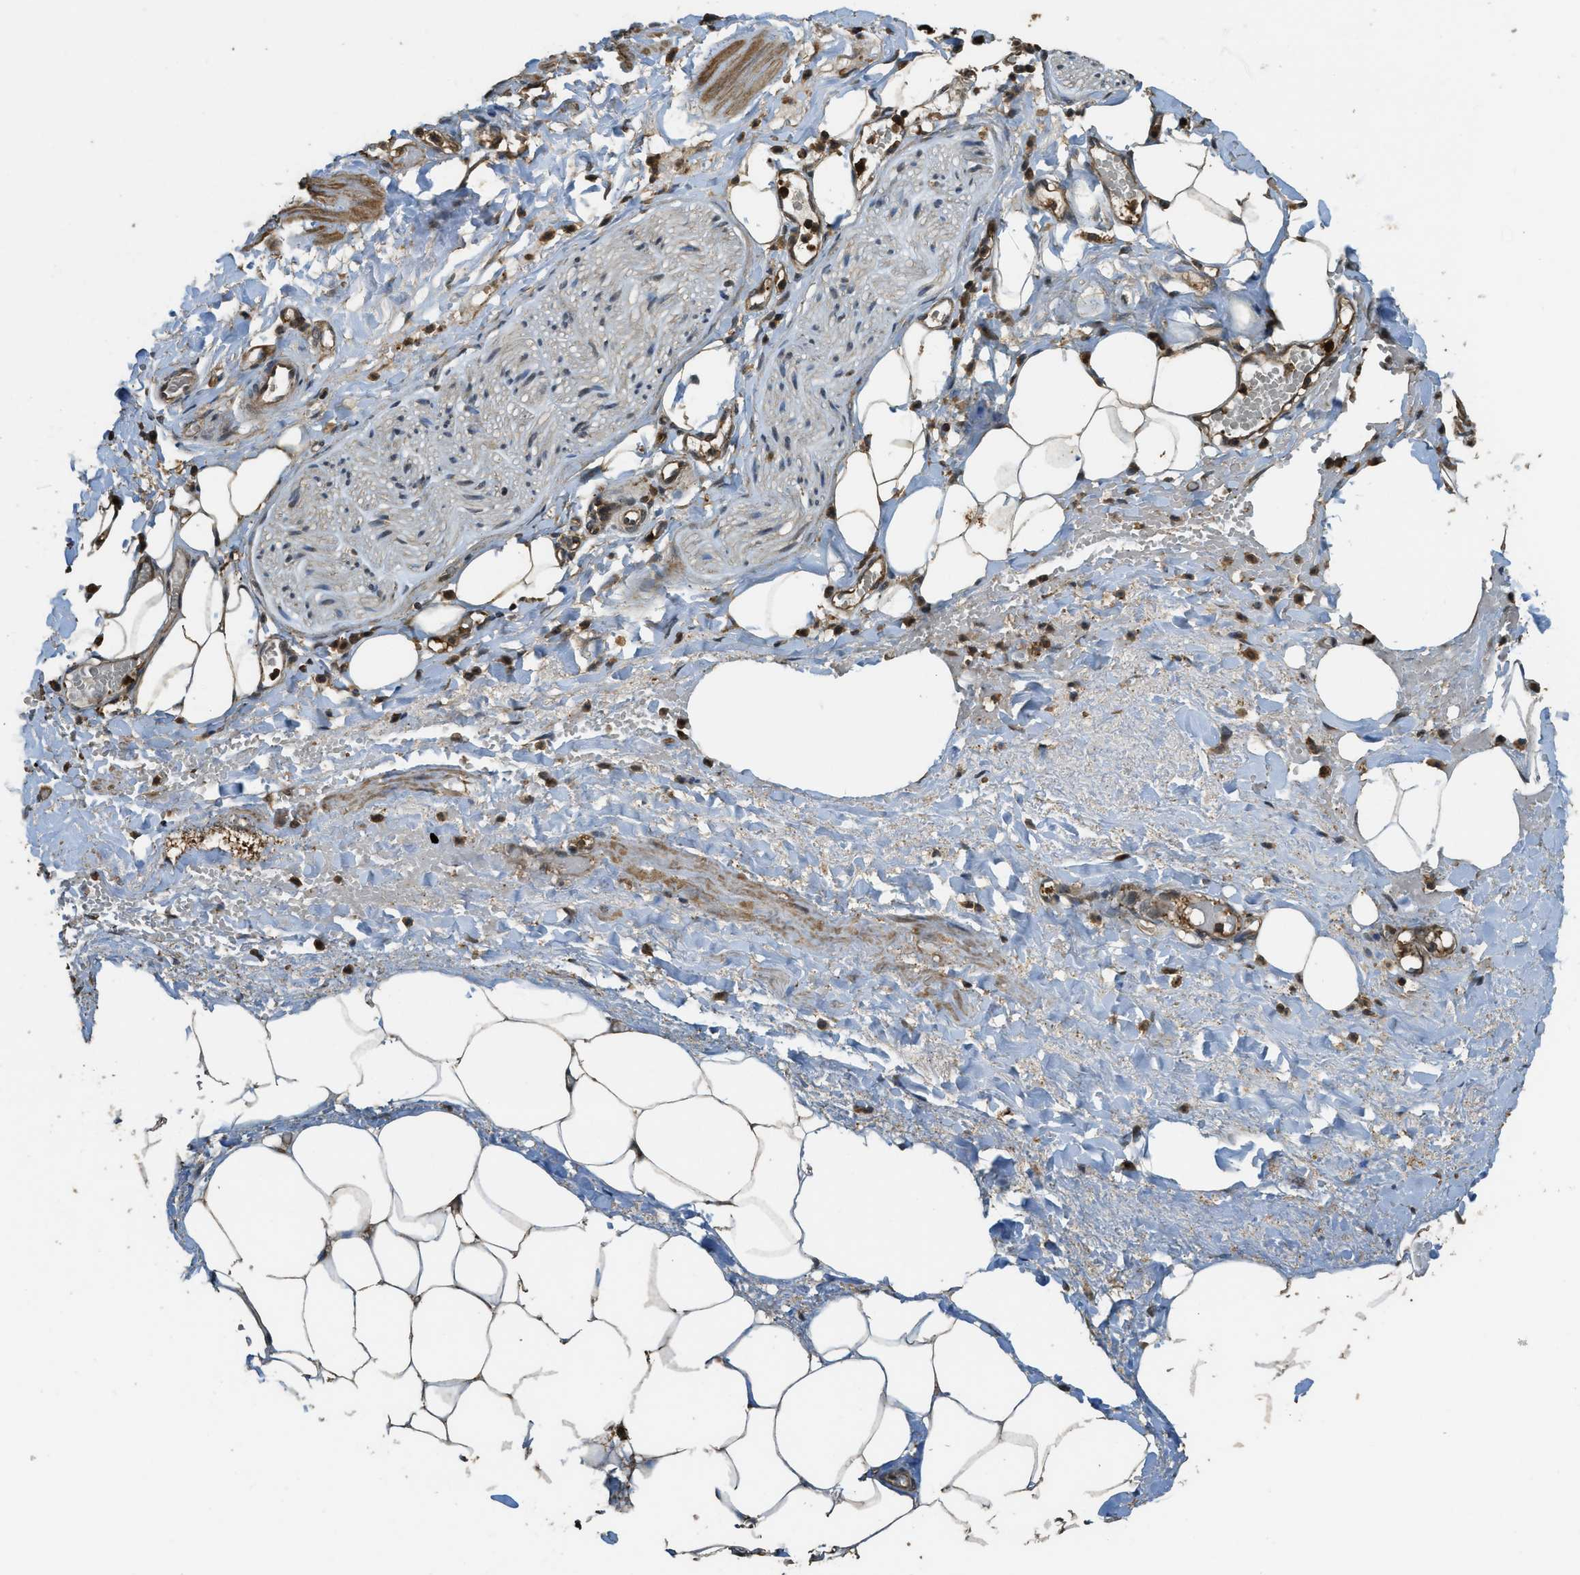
{"staining": {"intensity": "strong", "quantity": ">75%", "location": "cytoplasmic/membranous,nuclear"}, "tissue": "adipose tissue", "cell_type": "Adipocytes", "image_type": "normal", "snomed": [{"axis": "morphology", "description": "Normal tissue, NOS"}, {"axis": "topography", "description": "Soft tissue"}, {"axis": "topography", "description": "Vascular tissue"}], "caption": "Protein positivity by immunohistochemistry (IHC) demonstrates strong cytoplasmic/membranous,nuclear positivity in about >75% of adipocytes in unremarkable adipose tissue. The protein of interest is stained brown, and the nuclei are stained in blue (DAB IHC with brightfield microscopy, high magnification).", "gene": "PPP6R3", "patient": {"sex": "female", "age": 35}}